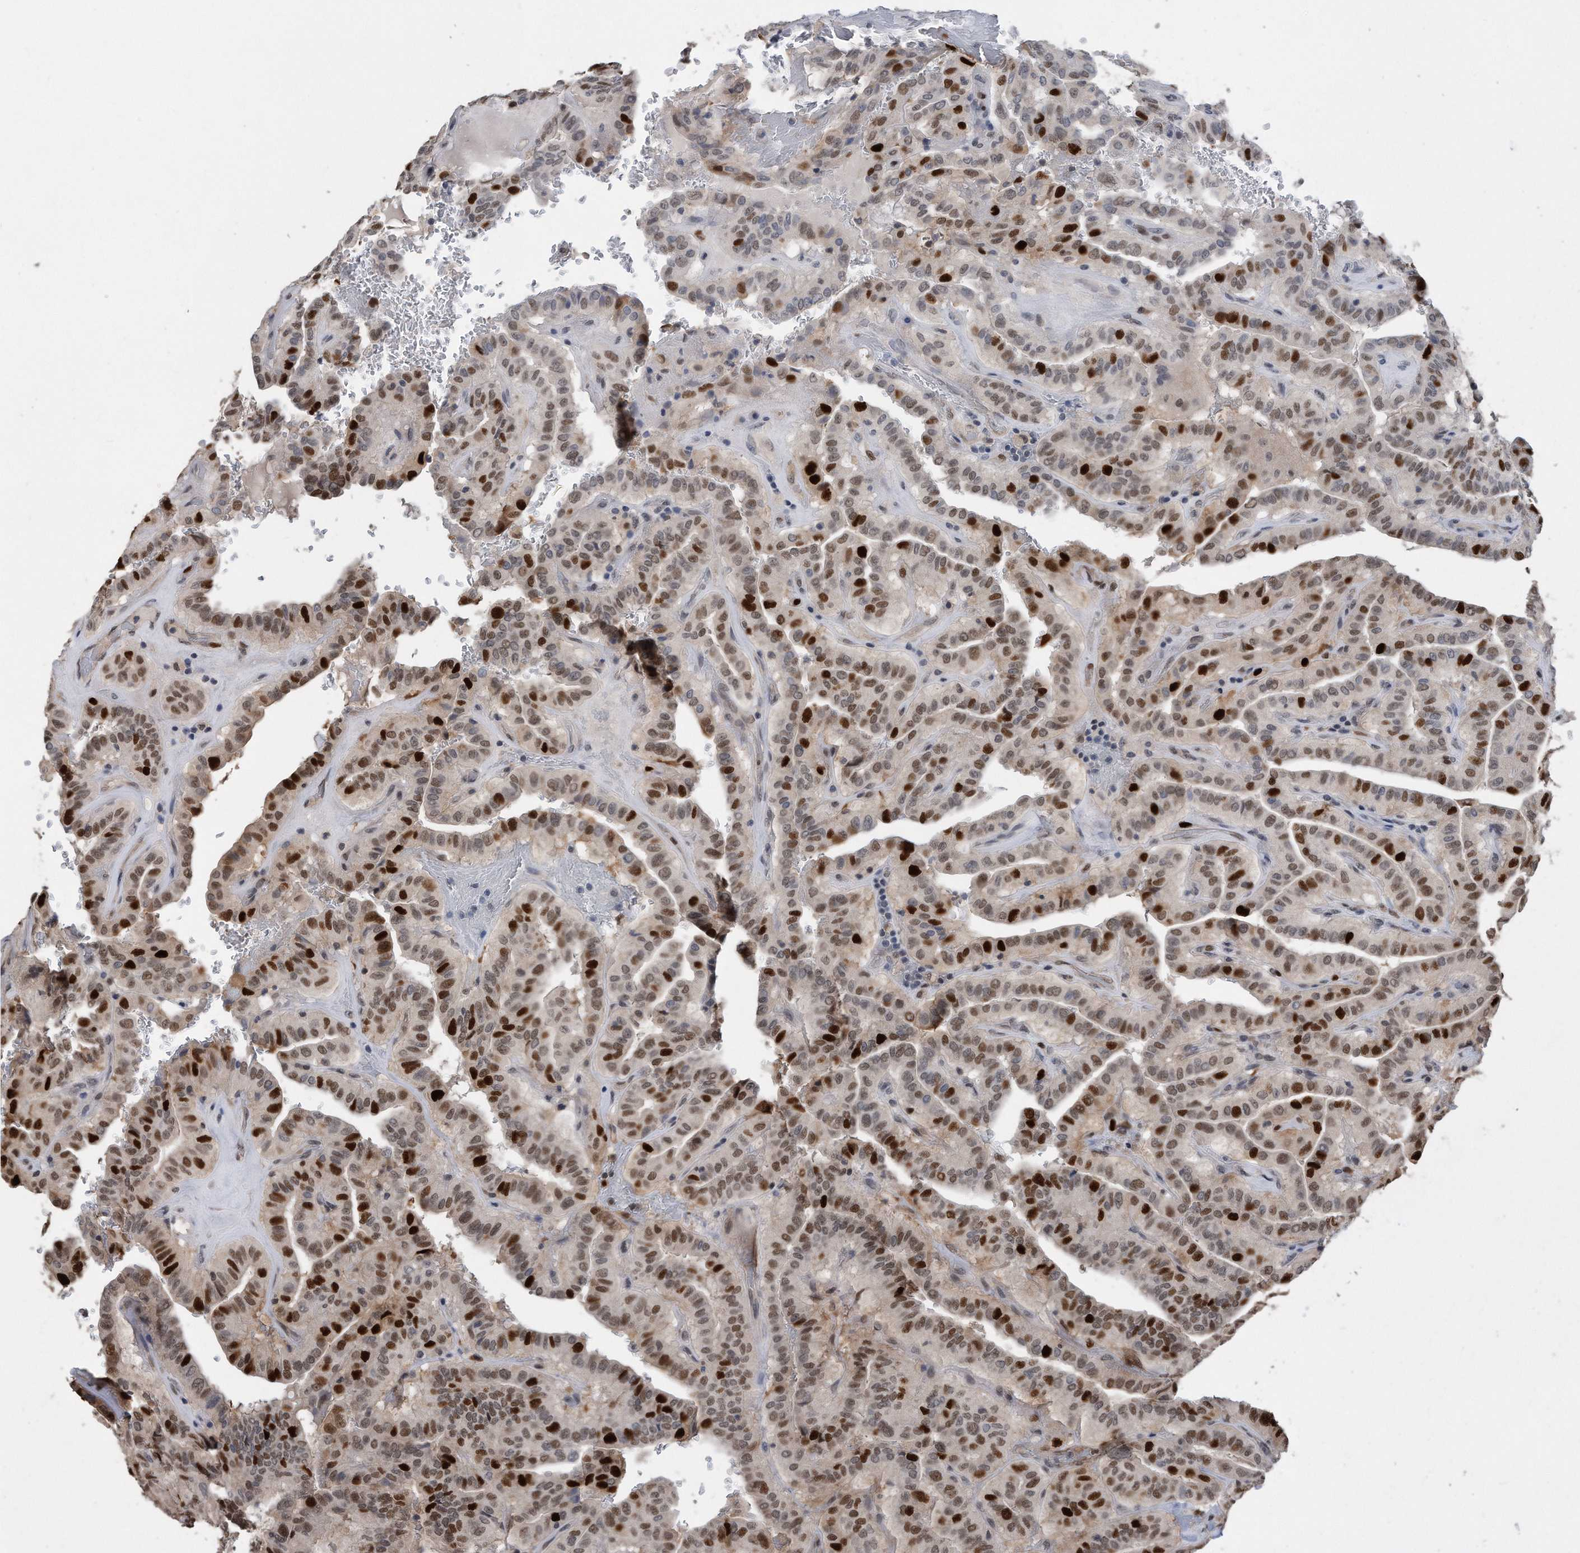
{"staining": {"intensity": "strong", "quantity": "25%-75%", "location": "nuclear"}, "tissue": "thyroid cancer", "cell_type": "Tumor cells", "image_type": "cancer", "snomed": [{"axis": "morphology", "description": "Papillary adenocarcinoma, NOS"}, {"axis": "topography", "description": "Thyroid gland"}], "caption": "This photomicrograph demonstrates papillary adenocarcinoma (thyroid) stained with IHC to label a protein in brown. The nuclear of tumor cells show strong positivity for the protein. Nuclei are counter-stained blue.", "gene": "PCNA", "patient": {"sex": "male", "age": 77}}